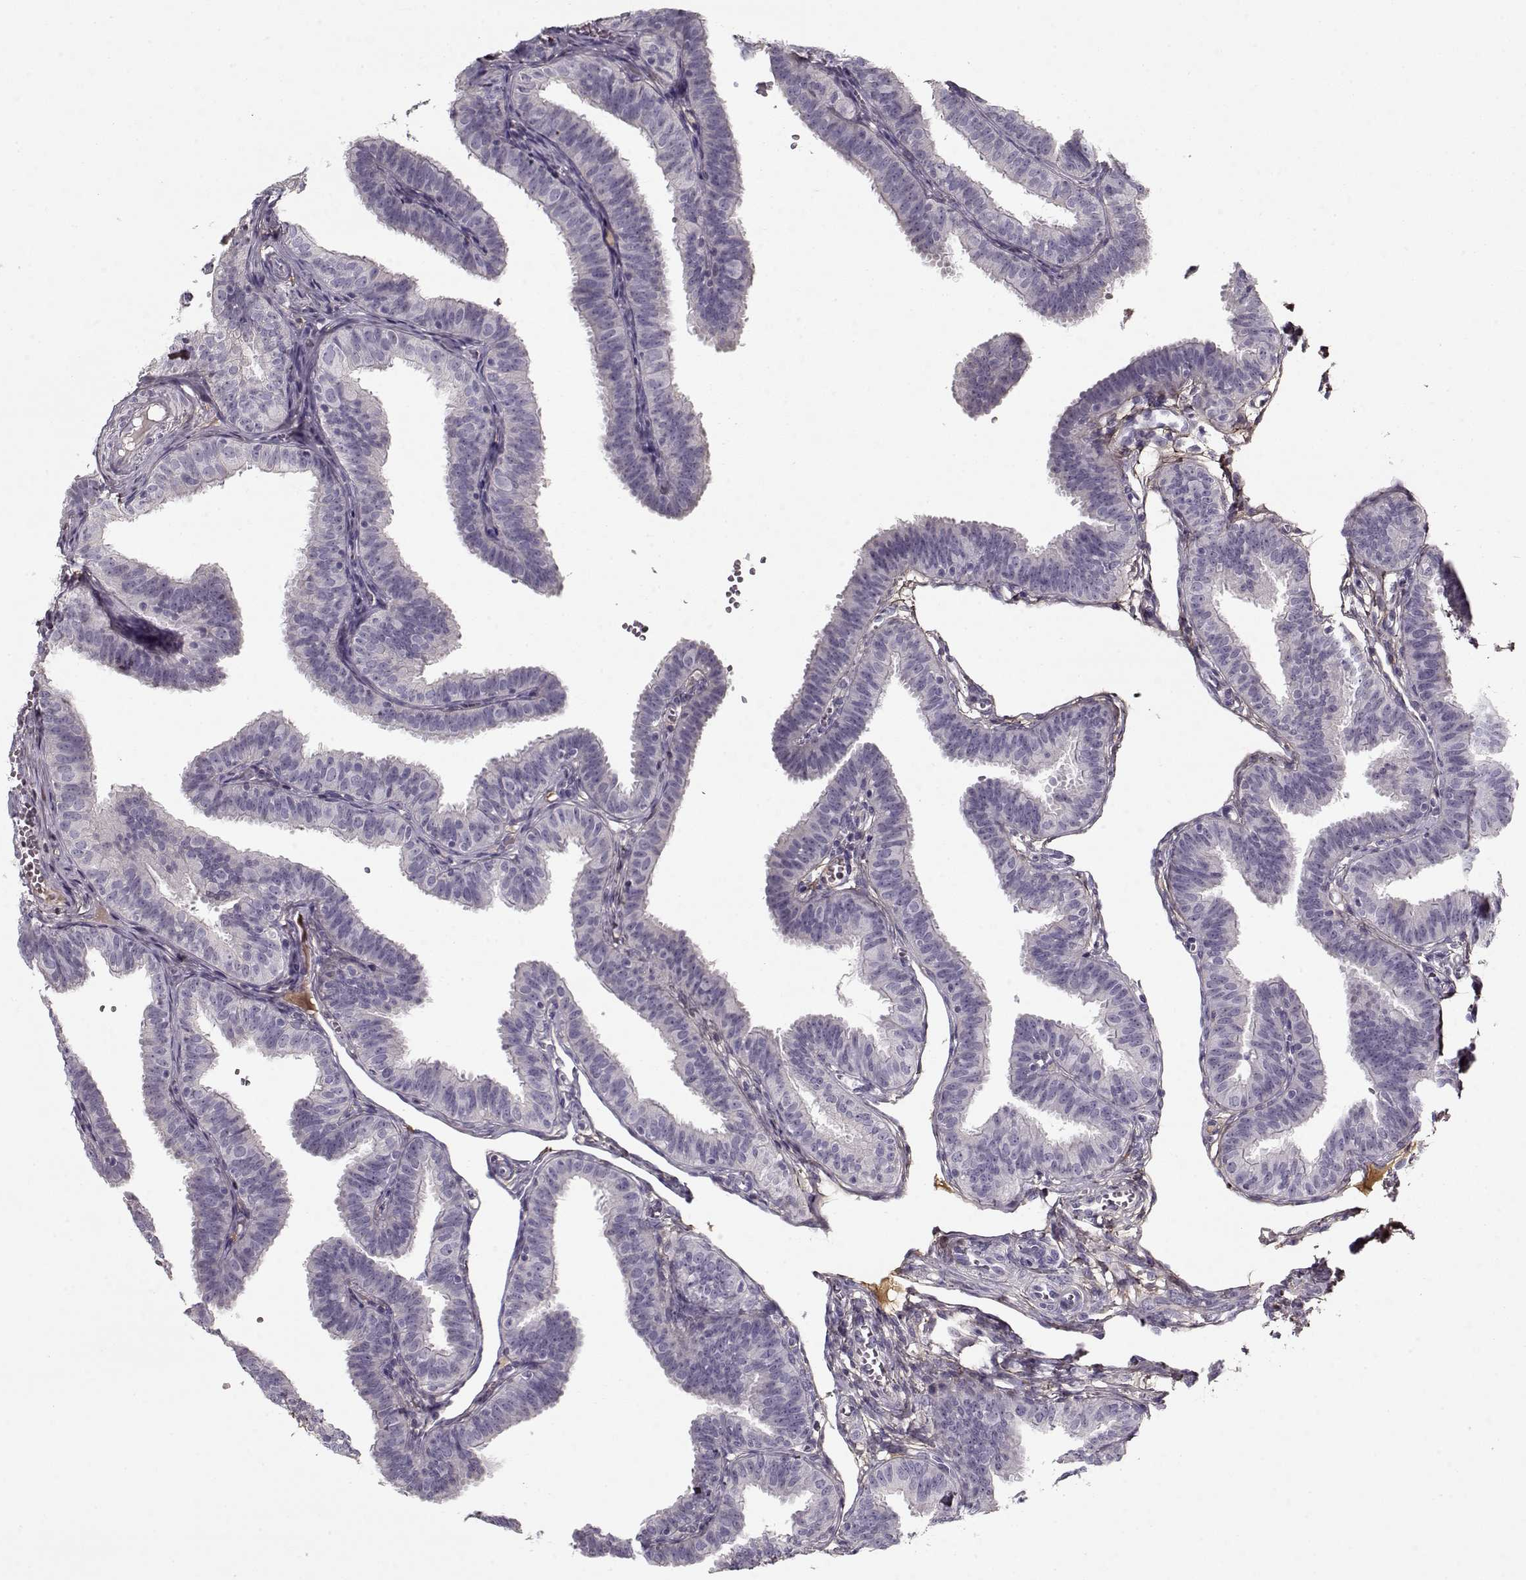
{"staining": {"intensity": "negative", "quantity": "none", "location": "none"}, "tissue": "fallopian tube", "cell_type": "Glandular cells", "image_type": "normal", "snomed": [{"axis": "morphology", "description": "Normal tissue, NOS"}, {"axis": "topography", "description": "Fallopian tube"}], "caption": "IHC of benign human fallopian tube reveals no expression in glandular cells. Nuclei are stained in blue.", "gene": "LUM", "patient": {"sex": "female", "age": 25}}